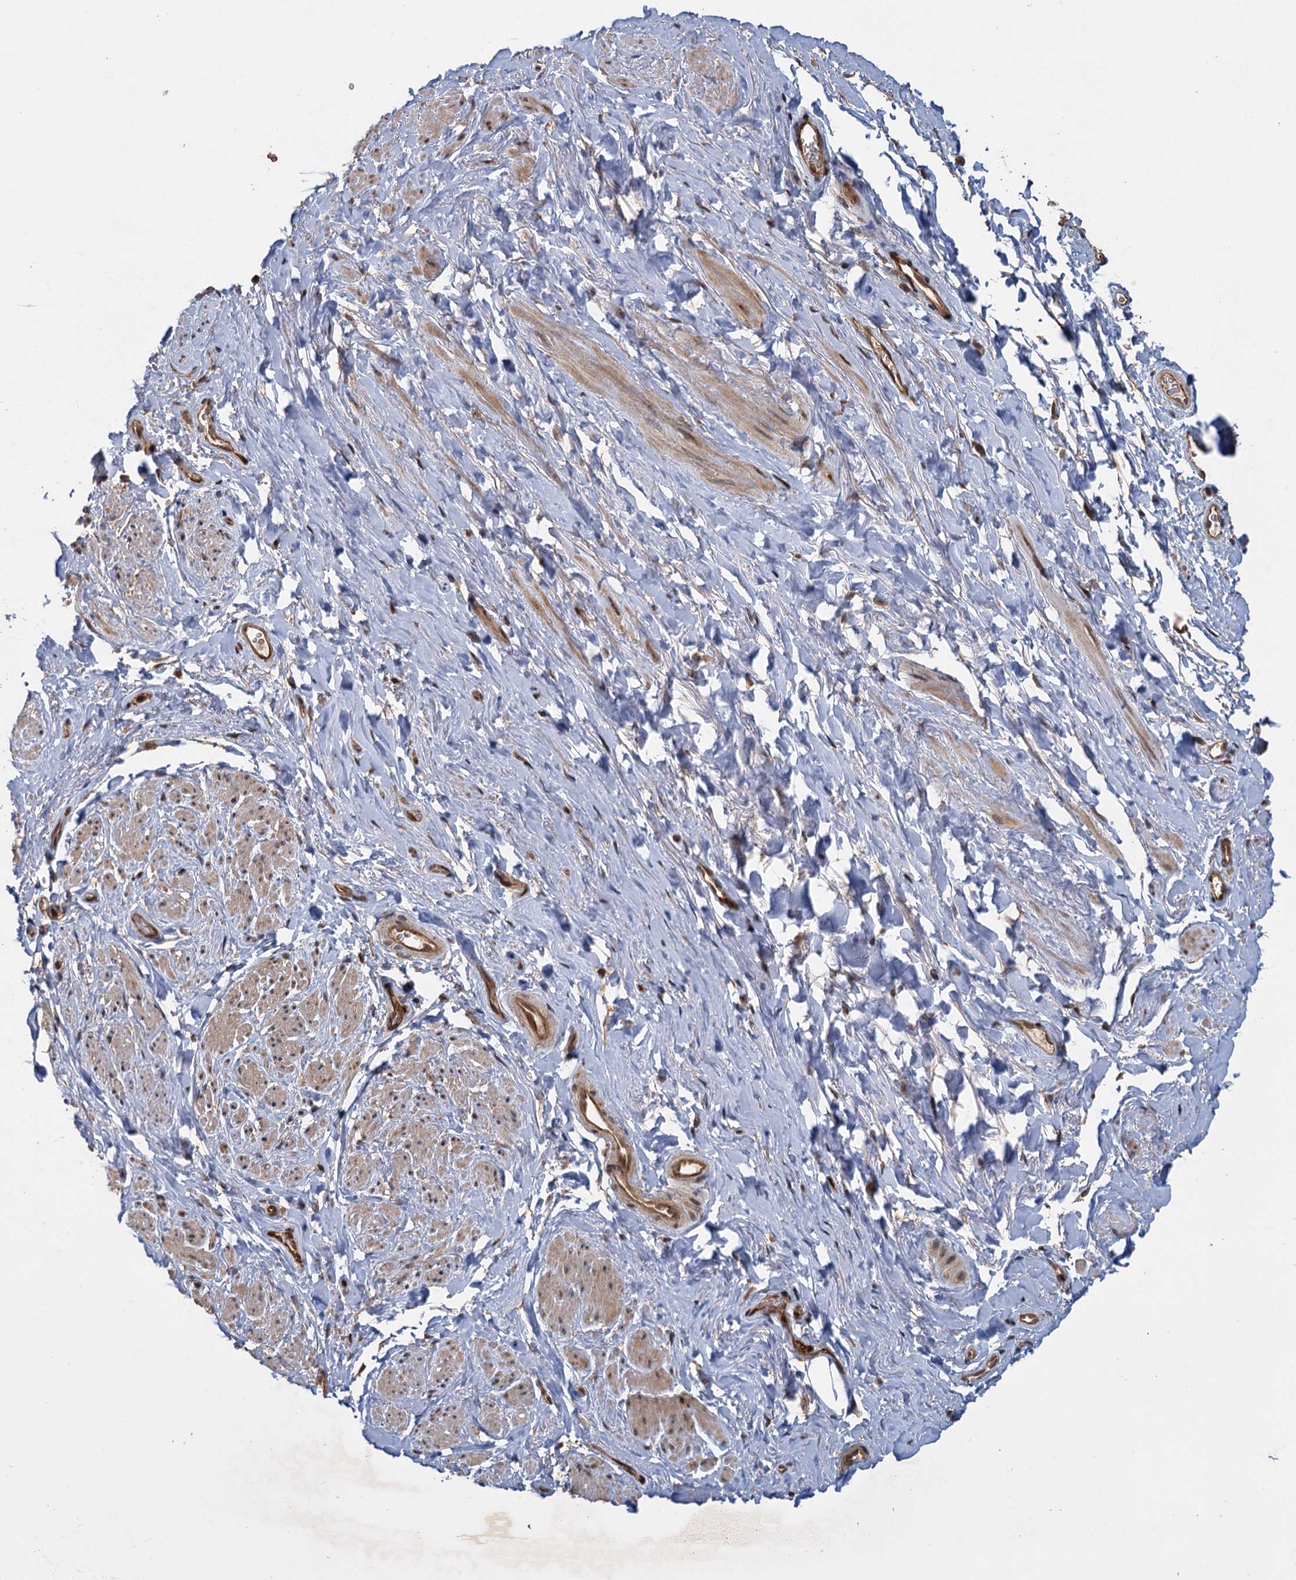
{"staining": {"intensity": "weak", "quantity": "25%-75%", "location": "cytoplasmic/membranous"}, "tissue": "smooth muscle", "cell_type": "Smooth muscle cells", "image_type": "normal", "snomed": [{"axis": "morphology", "description": "Normal tissue, NOS"}, {"axis": "topography", "description": "Smooth muscle"}, {"axis": "topography", "description": "Peripheral nerve tissue"}], "caption": "Immunohistochemical staining of benign human smooth muscle displays 25%-75% levels of weak cytoplasmic/membranous protein positivity in about 25%-75% of smooth muscle cells.", "gene": "KANSL2", "patient": {"sex": "male", "age": 69}}